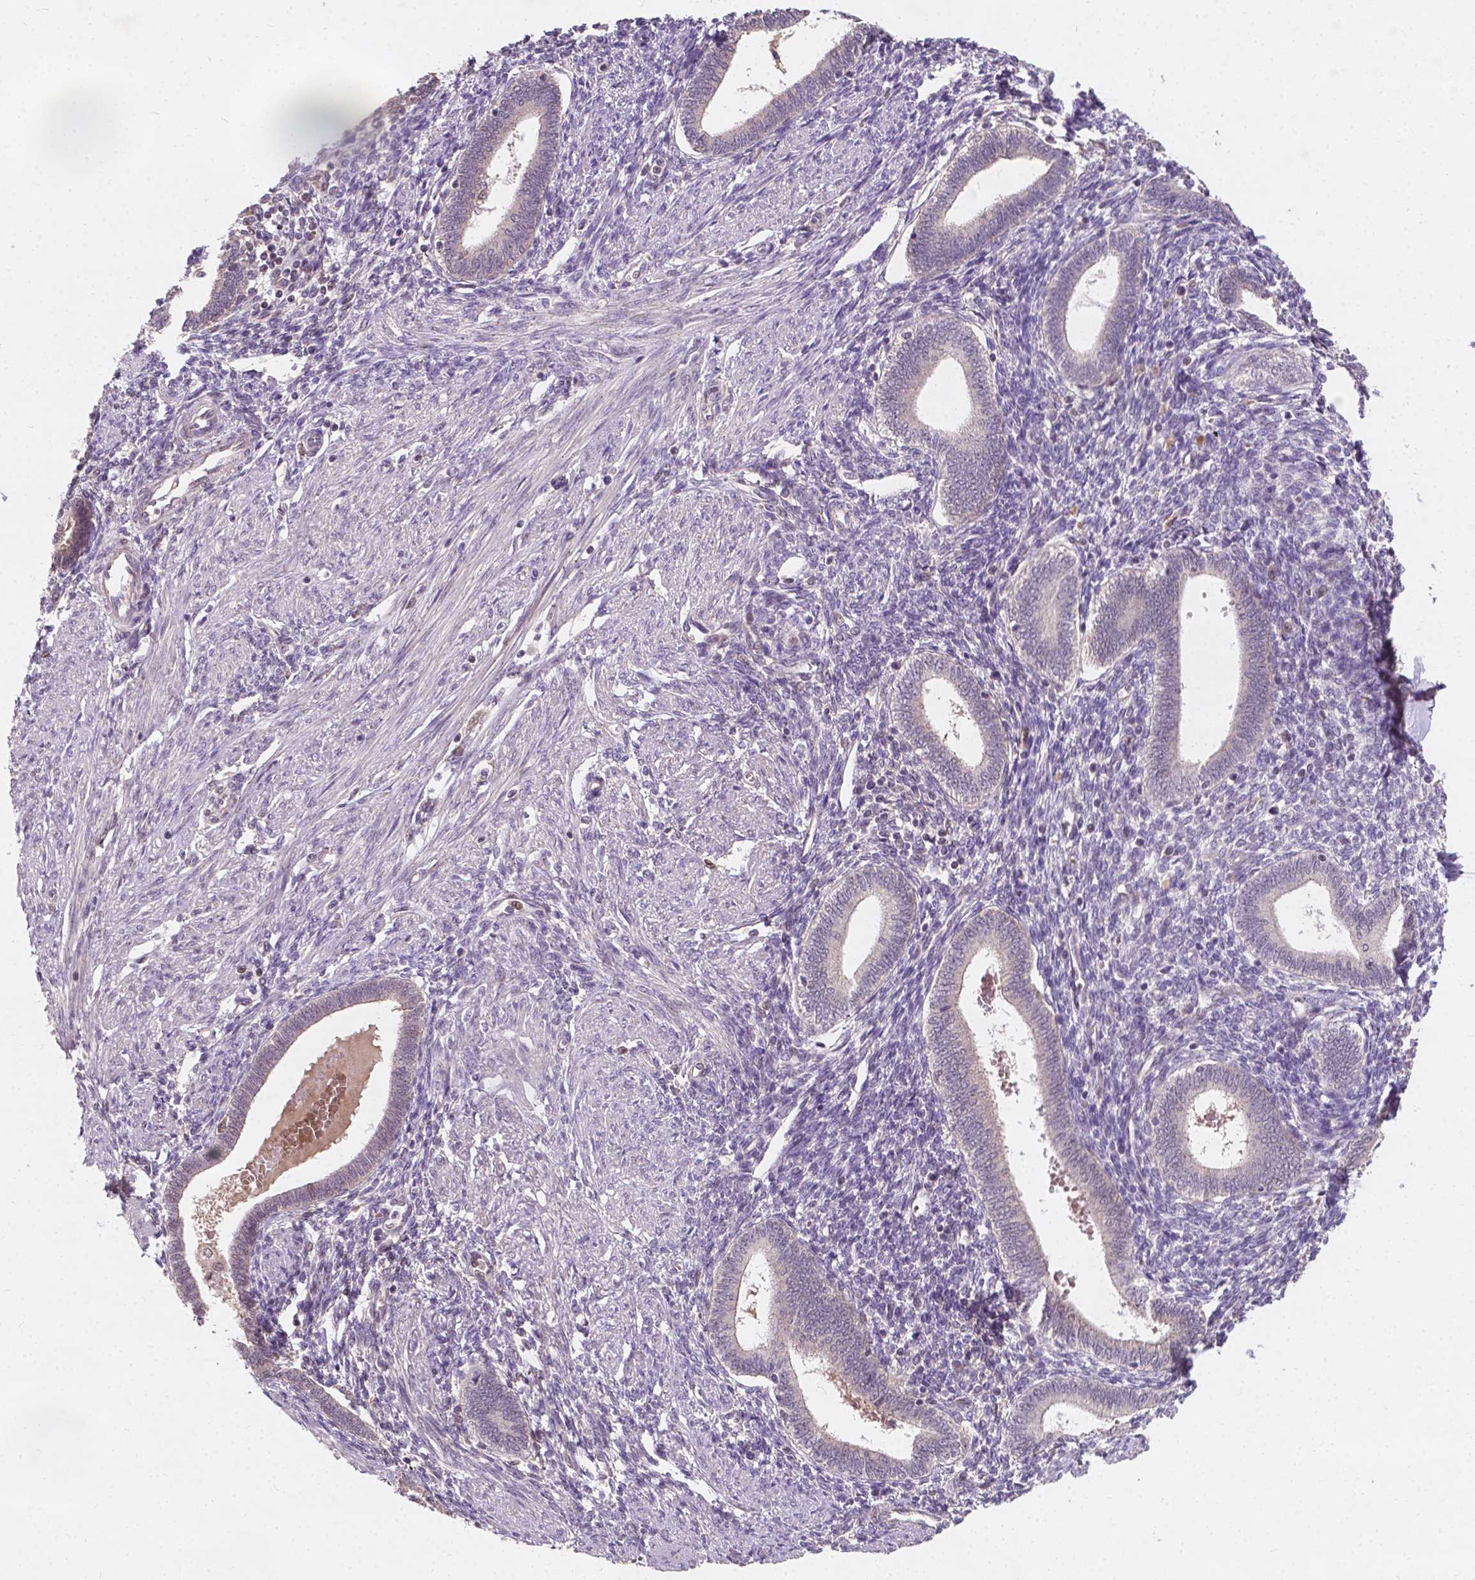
{"staining": {"intensity": "negative", "quantity": "none", "location": "none"}, "tissue": "endometrium", "cell_type": "Cells in endometrial stroma", "image_type": "normal", "snomed": [{"axis": "morphology", "description": "Normal tissue, NOS"}, {"axis": "topography", "description": "Endometrium"}], "caption": "Image shows no protein positivity in cells in endometrial stroma of benign endometrium. The staining is performed using DAB (3,3'-diaminobenzidine) brown chromogen with nuclei counter-stained in using hematoxylin.", "gene": "DUSP16", "patient": {"sex": "female", "age": 42}}